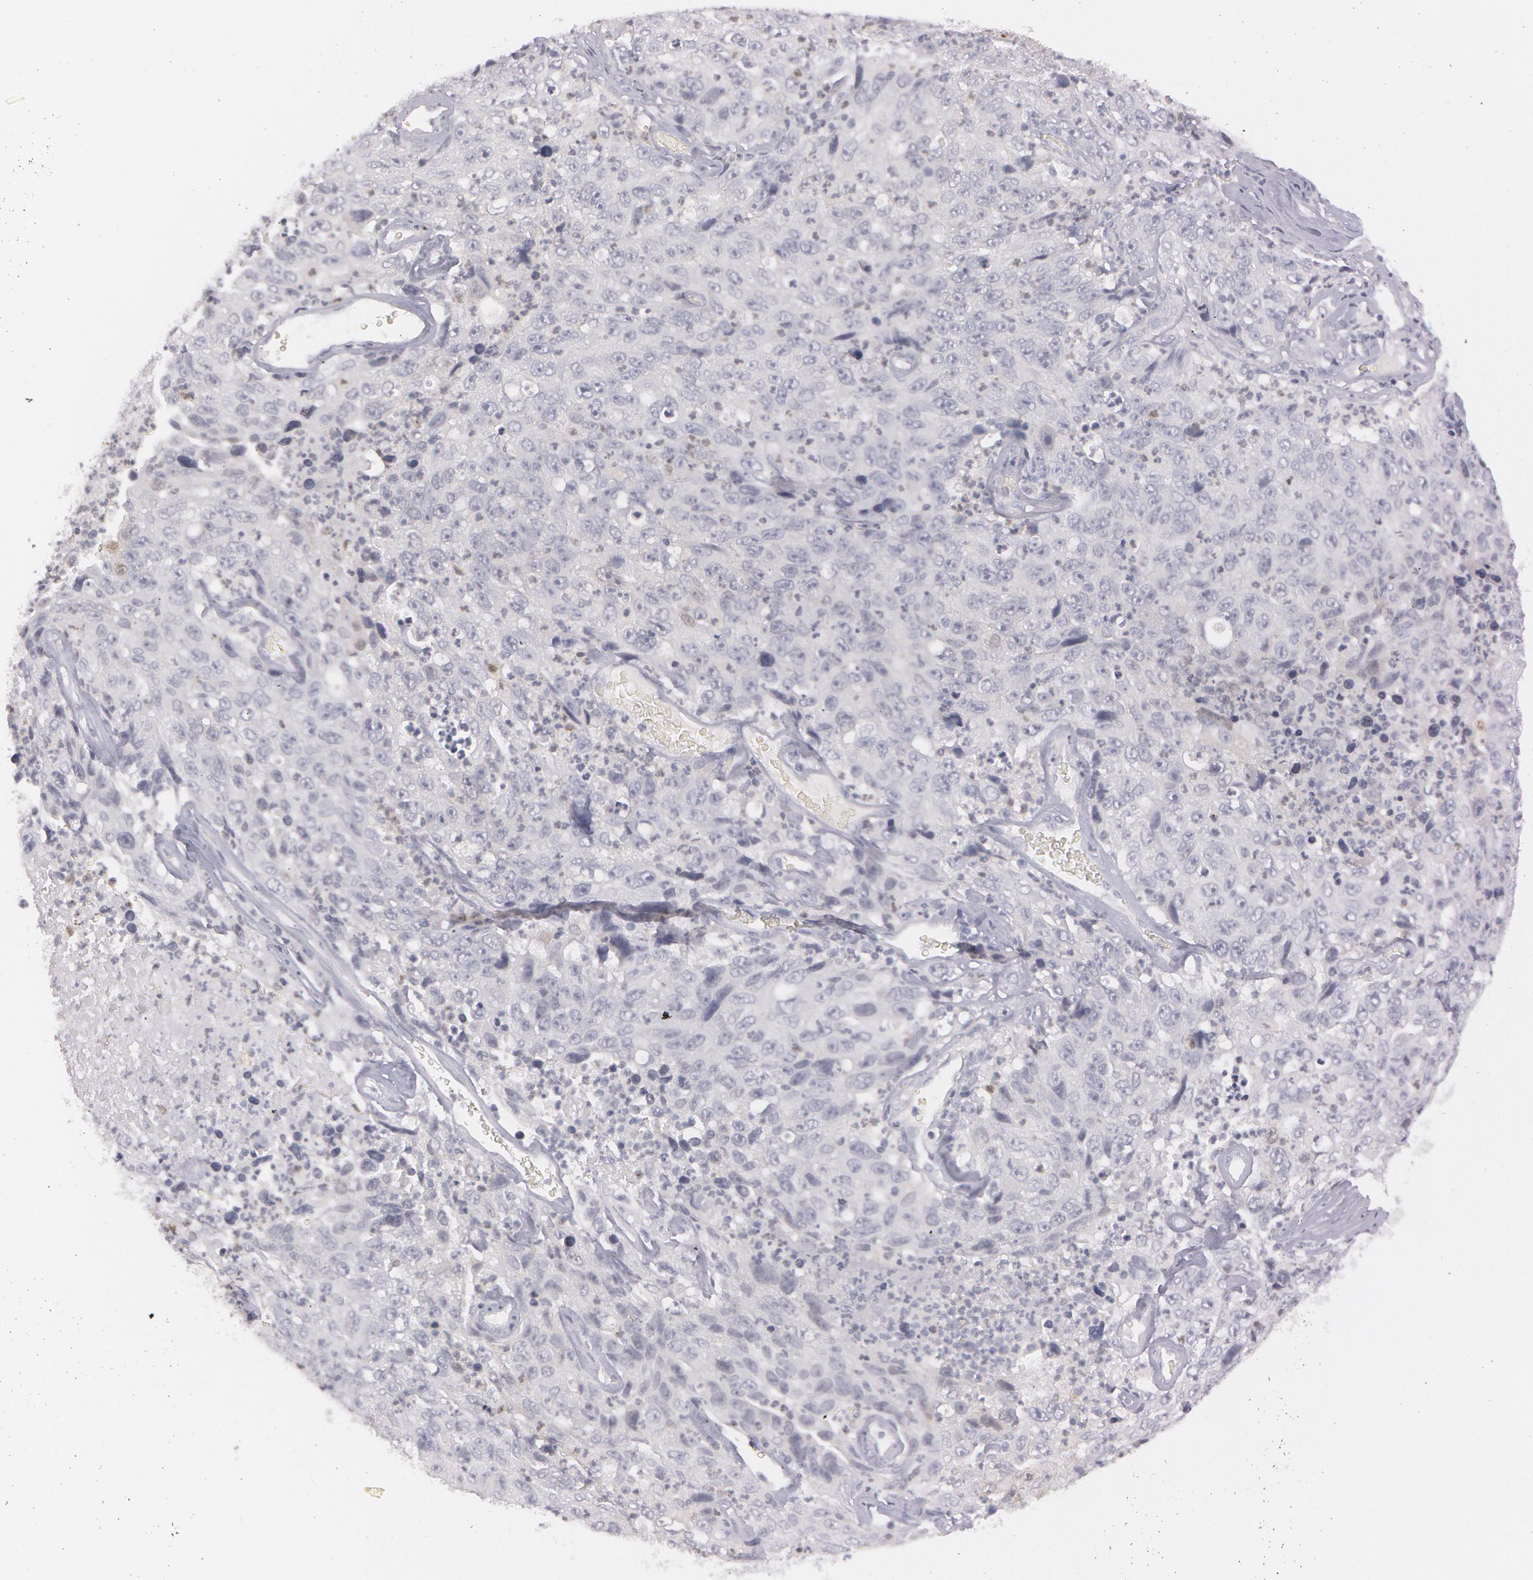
{"staining": {"intensity": "negative", "quantity": "none", "location": "none"}, "tissue": "lung cancer", "cell_type": "Tumor cells", "image_type": "cancer", "snomed": [{"axis": "morphology", "description": "Squamous cell carcinoma, NOS"}, {"axis": "topography", "description": "Lung"}], "caption": "This is a photomicrograph of immunohistochemistry staining of lung cancer, which shows no staining in tumor cells.", "gene": "IL1RN", "patient": {"sex": "male", "age": 64}}